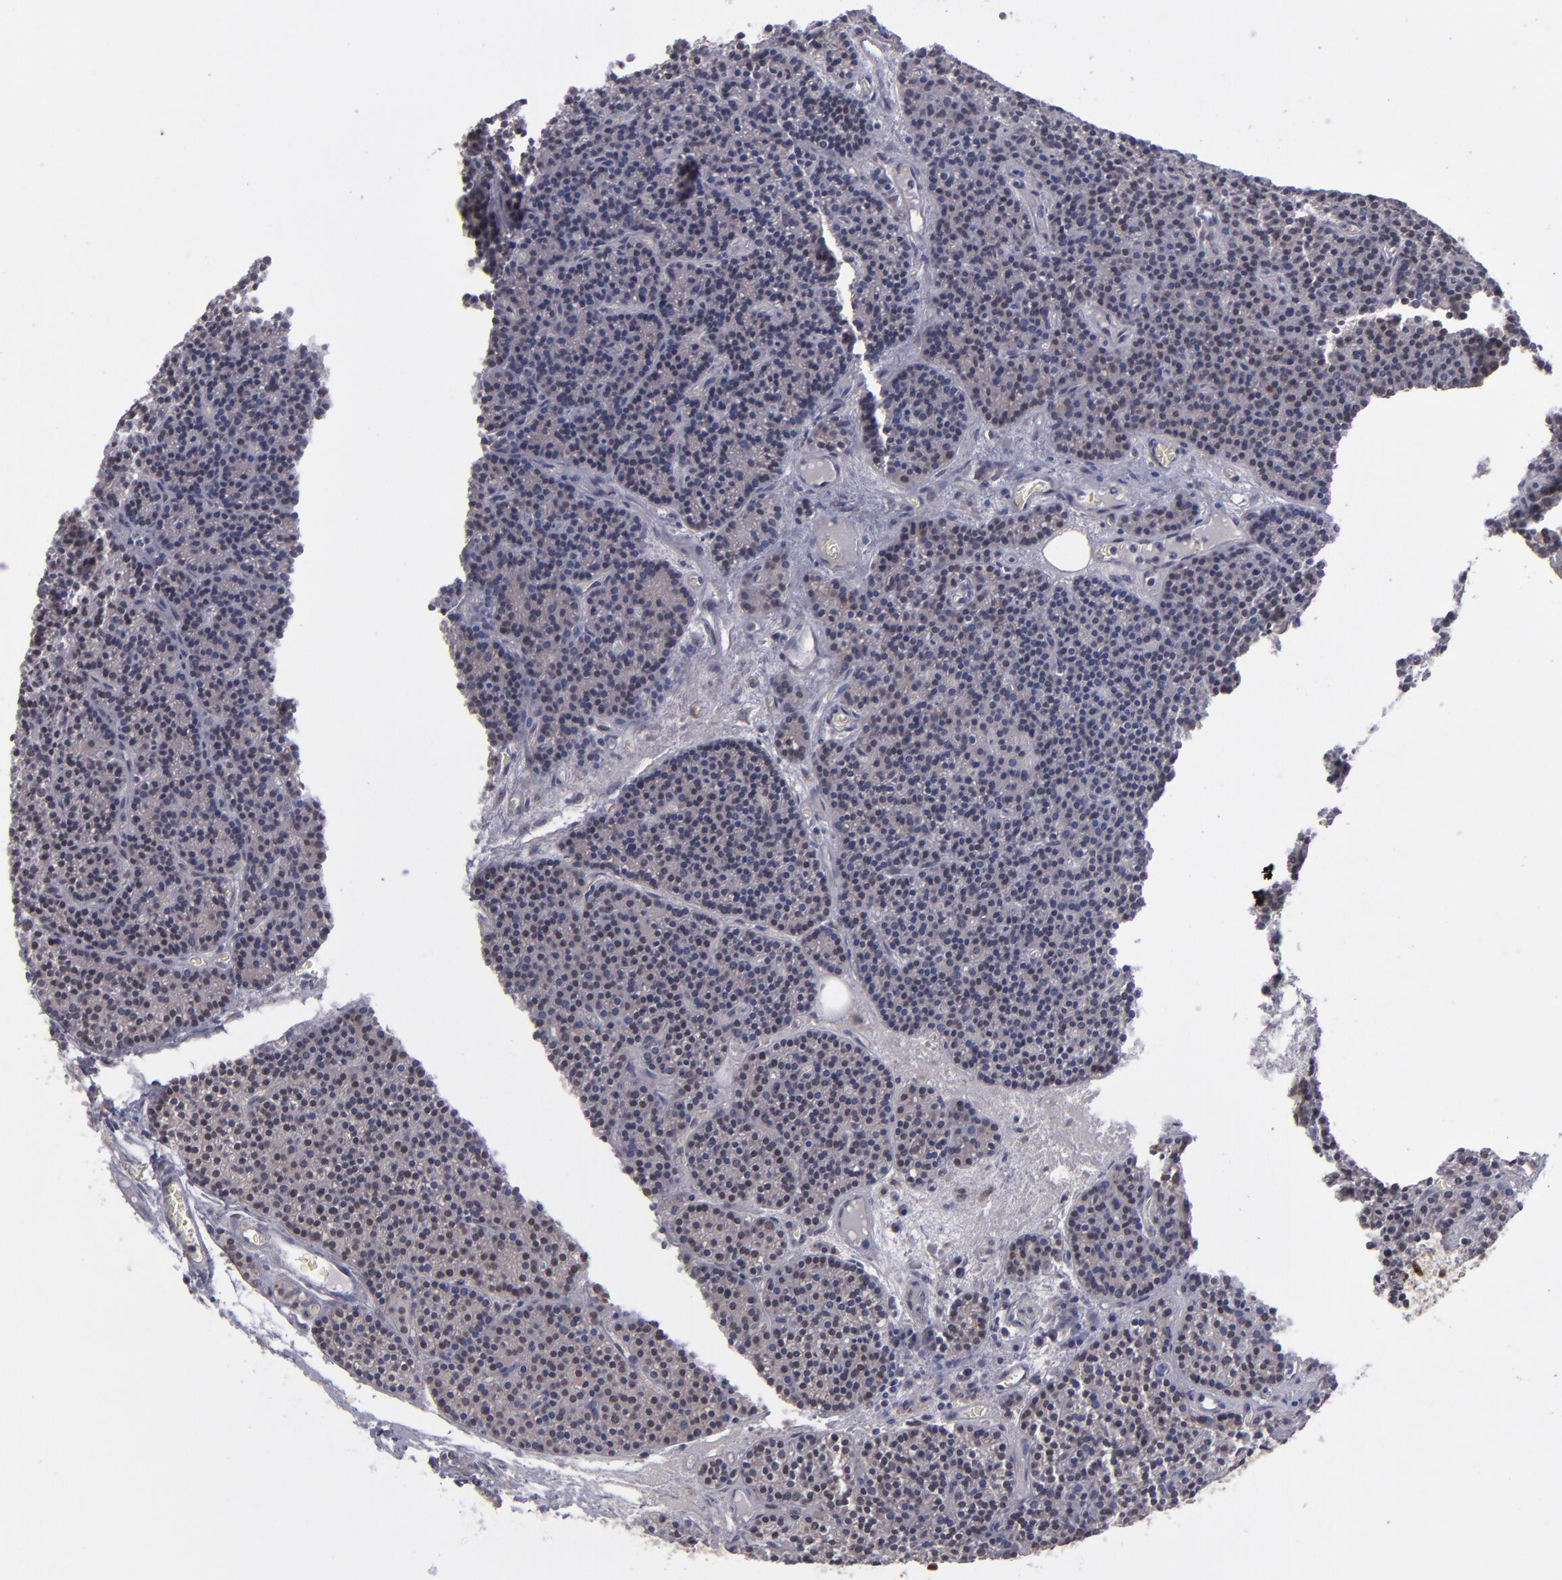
{"staining": {"intensity": "weak", "quantity": "25%-75%", "location": "nuclear"}, "tissue": "parathyroid gland", "cell_type": "Glandular cells", "image_type": "normal", "snomed": [{"axis": "morphology", "description": "Normal tissue, NOS"}, {"axis": "topography", "description": "Parathyroid gland"}], "caption": "A brown stain shows weak nuclear expression of a protein in glandular cells of normal human parathyroid gland. (brown staining indicates protein expression, while blue staining denotes nuclei).", "gene": "MLLT3", "patient": {"sex": "male", "age": 57}}